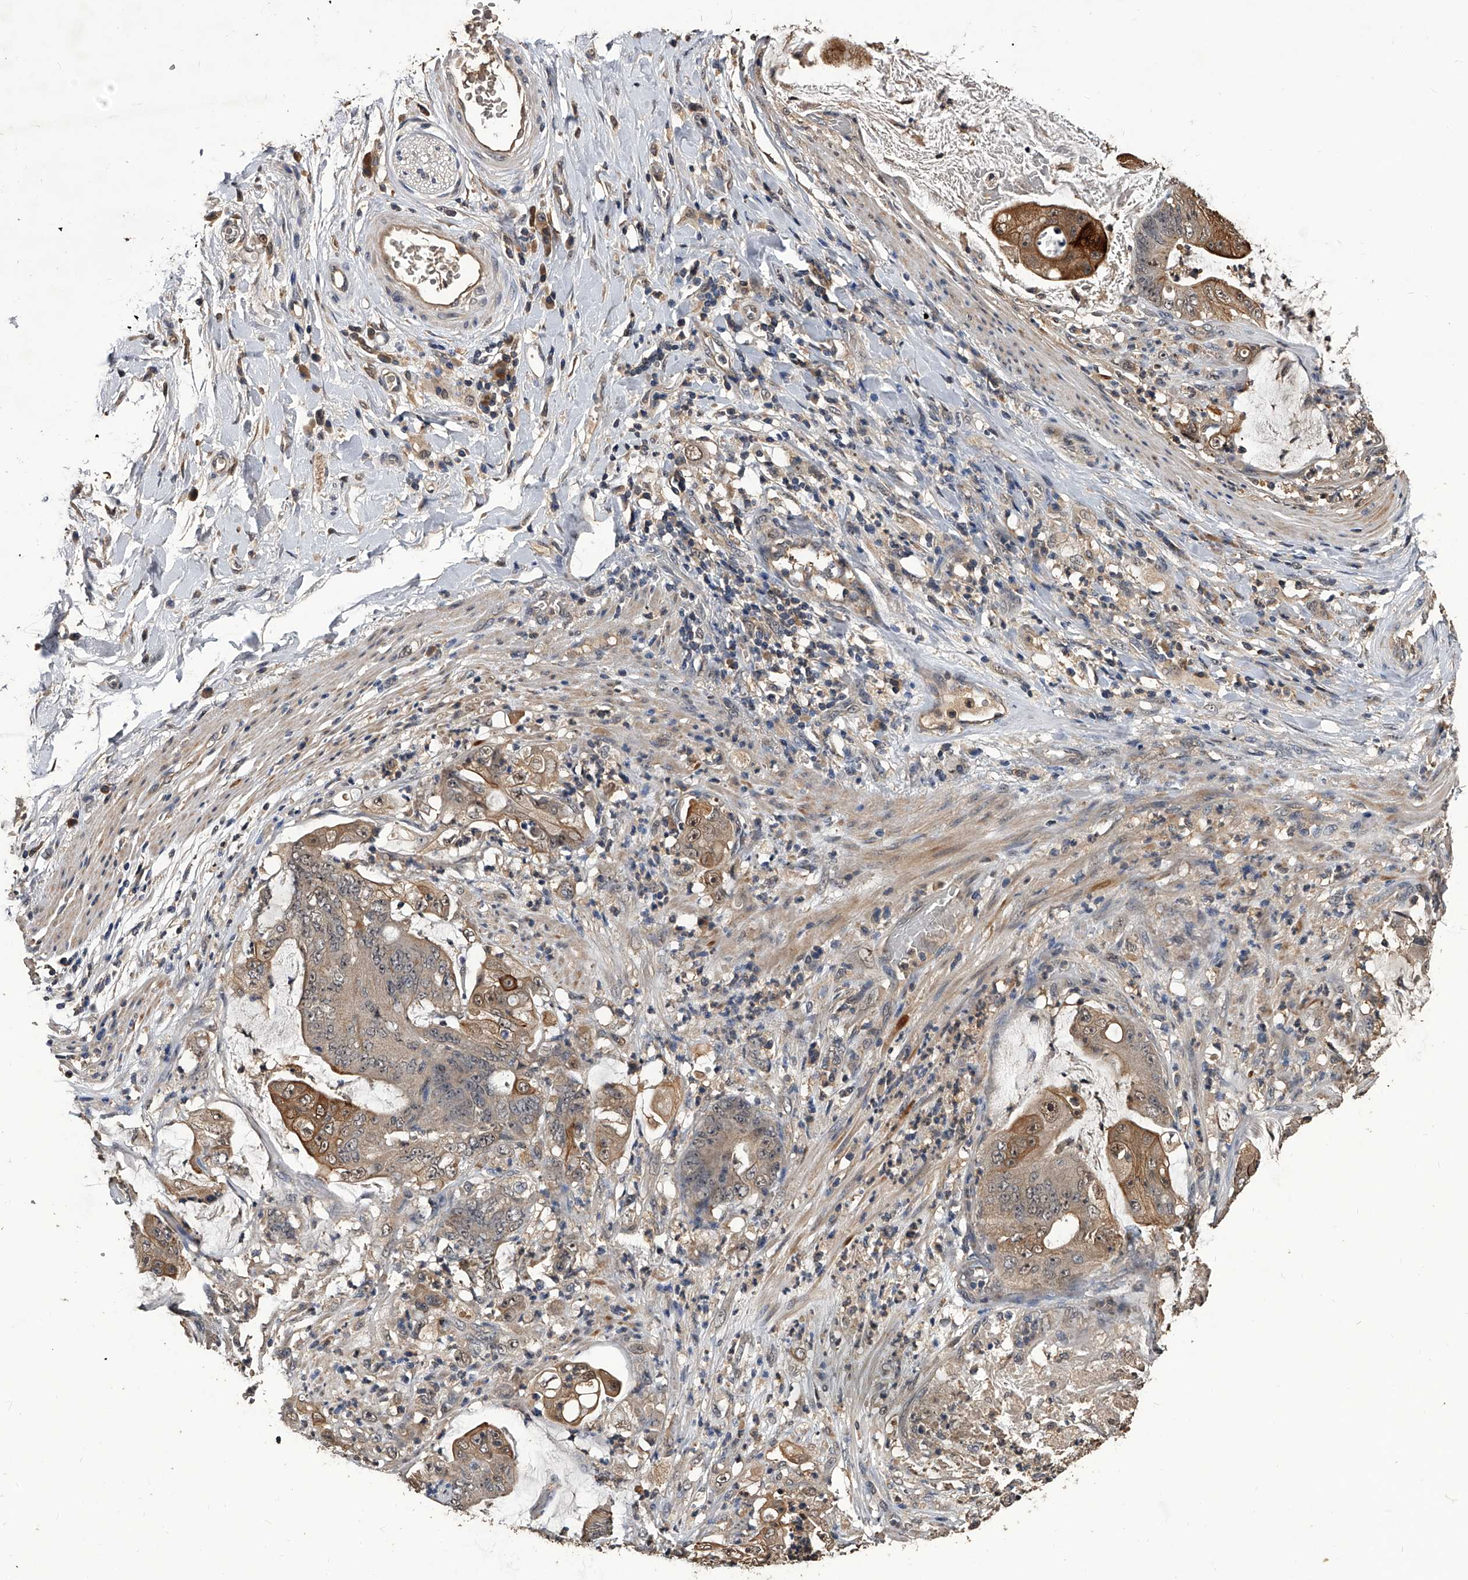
{"staining": {"intensity": "moderate", "quantity": ">75%", "location": "cytoplasmic/membranous"}, "tissue": "stomach cancer", "cell_type": "Tumor cells", "image_type": "cancer", "snomed": [{"axis": "morphology", "description": "Adenocarcinoma, NOS"}, {"axis": "topography", "description": "Stomach"}], "caption": "This photomicrograph displays immunohistochemistry staining of human stomach cancer (adenocarcinoma), with medium moderate cytoplasmic/membranous positivity in about >75% of tumor cells.", "gene": "EFCAB7", "patient": {"sex": "female", "age": 73}}